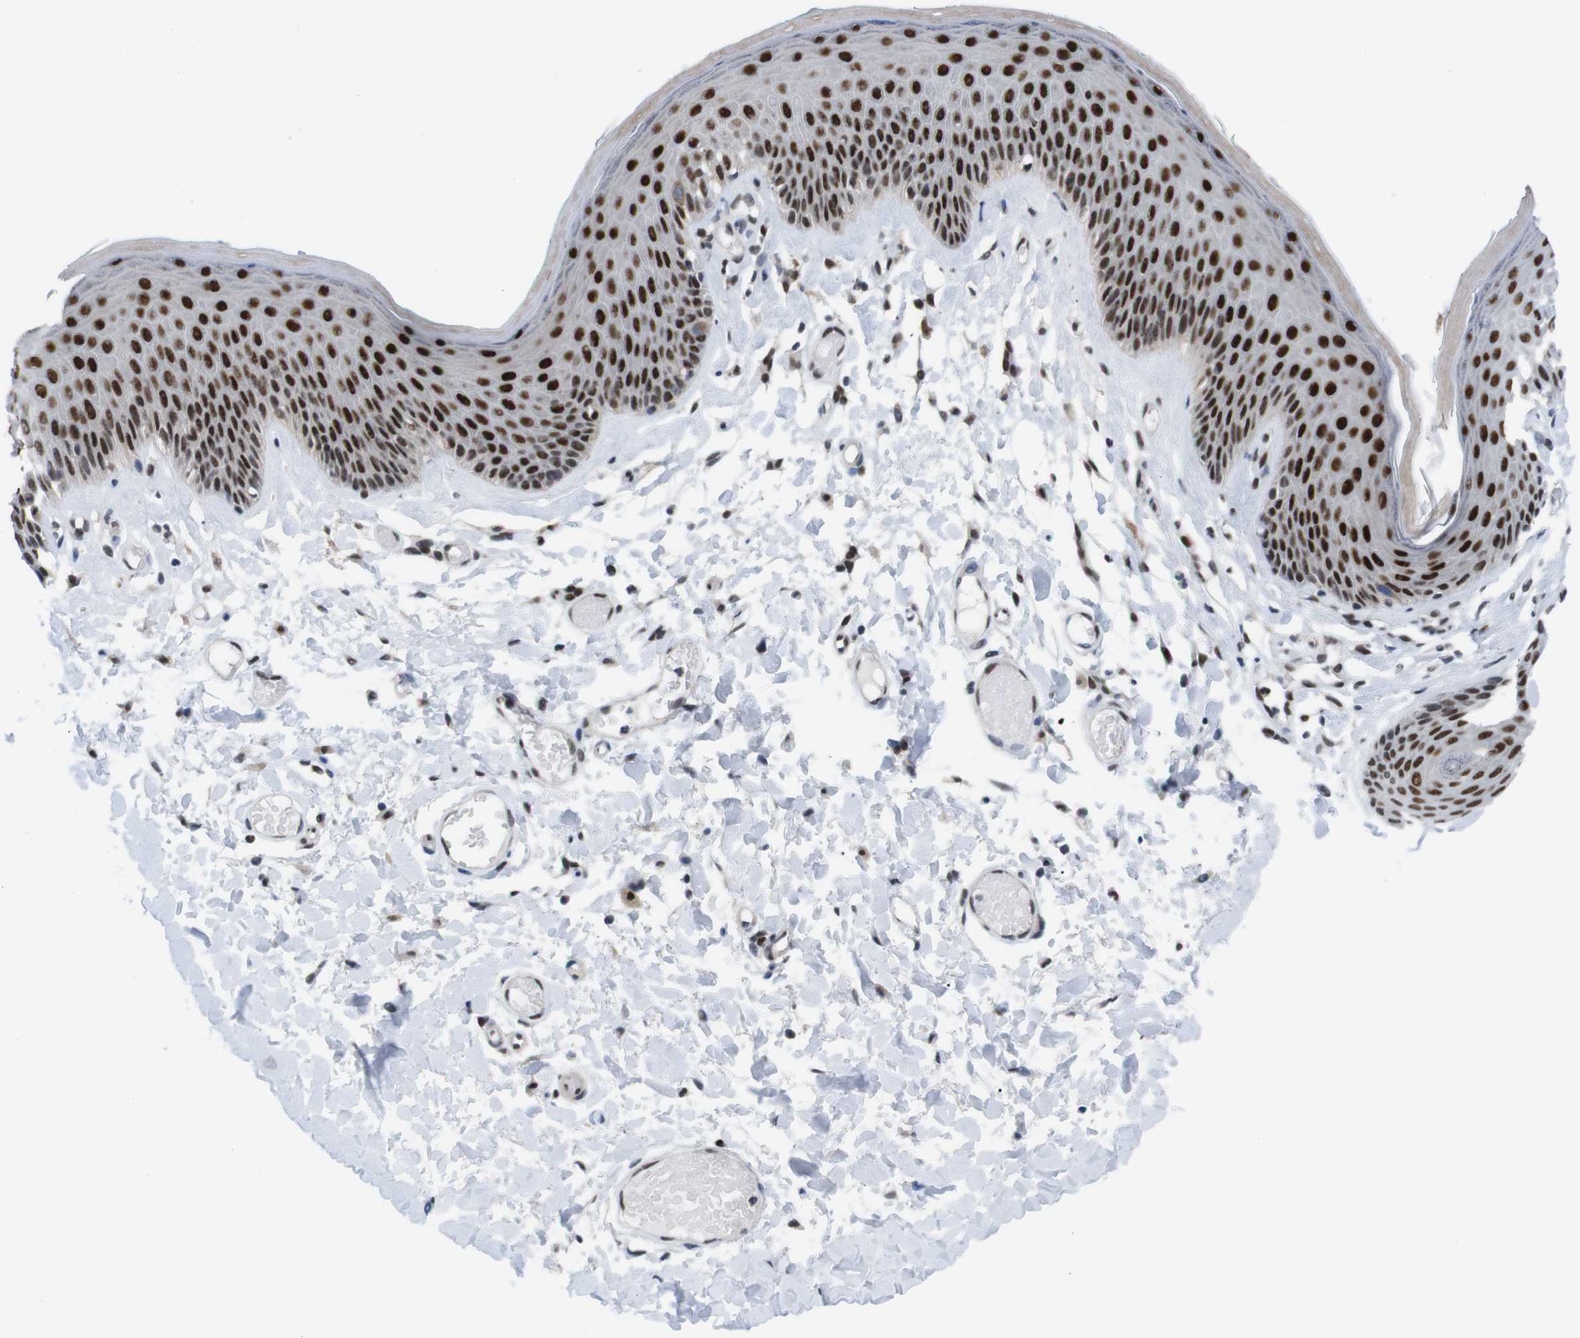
{"staining": {"intensity": "strong", "quantity": ">75%", "location": "nuclear"}, "tissue": "skin", "cell_type": "Epidermal cells", "image_type": "normal", "snomed": [{"axis": "morphology", "description": "Normal tissue, NOS"}, {"axis": "topography", "description": "Vulva"}], "caption": "Protein expression analysis of unremarkable human skin reveals strong nuclear expression in about >75% of epidermal cells. (Stains: DAB (3,3'-diaminobenzidine) in brown, nuclei in blue, Microscopy: brightfield microscopy at high magnification).", "gene": "PSME3", "patient": {"sex": "female", "age": 73}}